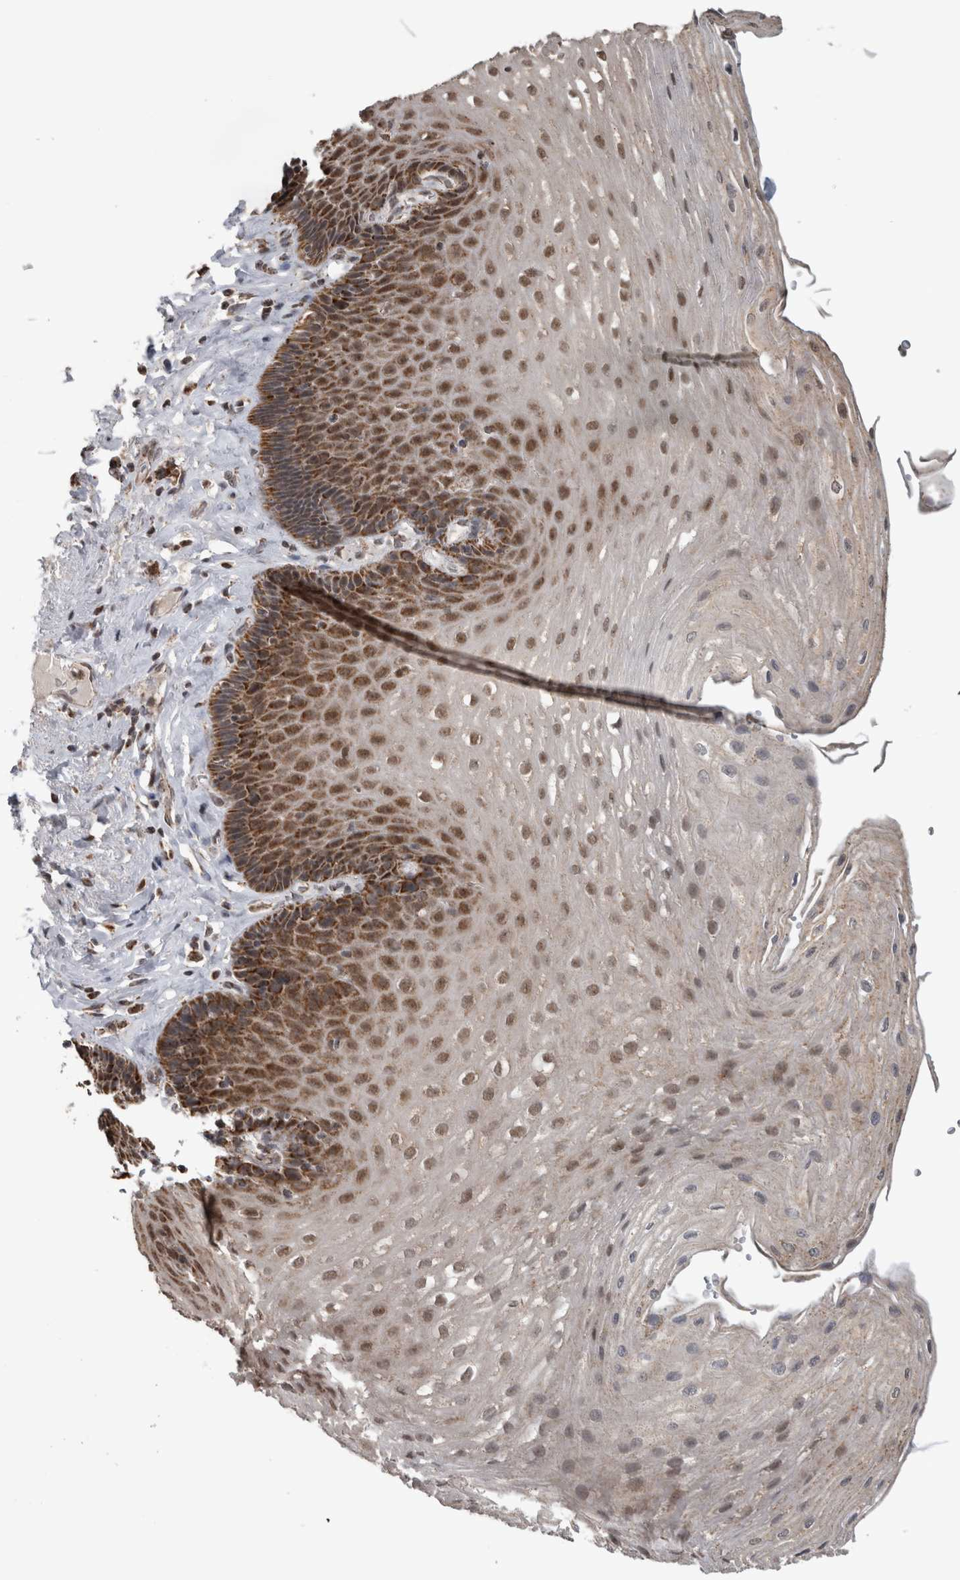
{"staining": {"intensity": "moderate", "quantity": "25%-75%", "location": "cytoplasmic/membranous,nuclear"}, "tissue": "esophagus", "cell_type": "Squamous epithelial cells", "image_type": "normal", "snomed": [{"axis": "morphology", "description": "Normal tissue, NOS"}, {"axis": "topography", "description": "Esophagus"}], "caption": "Immunohistochemistry (DAB (3,3'-diaminobenzidine)) staining of normal esophagus demonstrates moderate cytoplasmic/membranous,nuclear protein staining in approximately 25%-75% of squamous epithelial cells. The staining was performed using DAB to visualize the protein expression in brown, while the nuclei were stained in blue with hematoxylin (Magnification: 20x).", "gene": "OR2K2", "patient": {"sex": "female", "age": 66}}